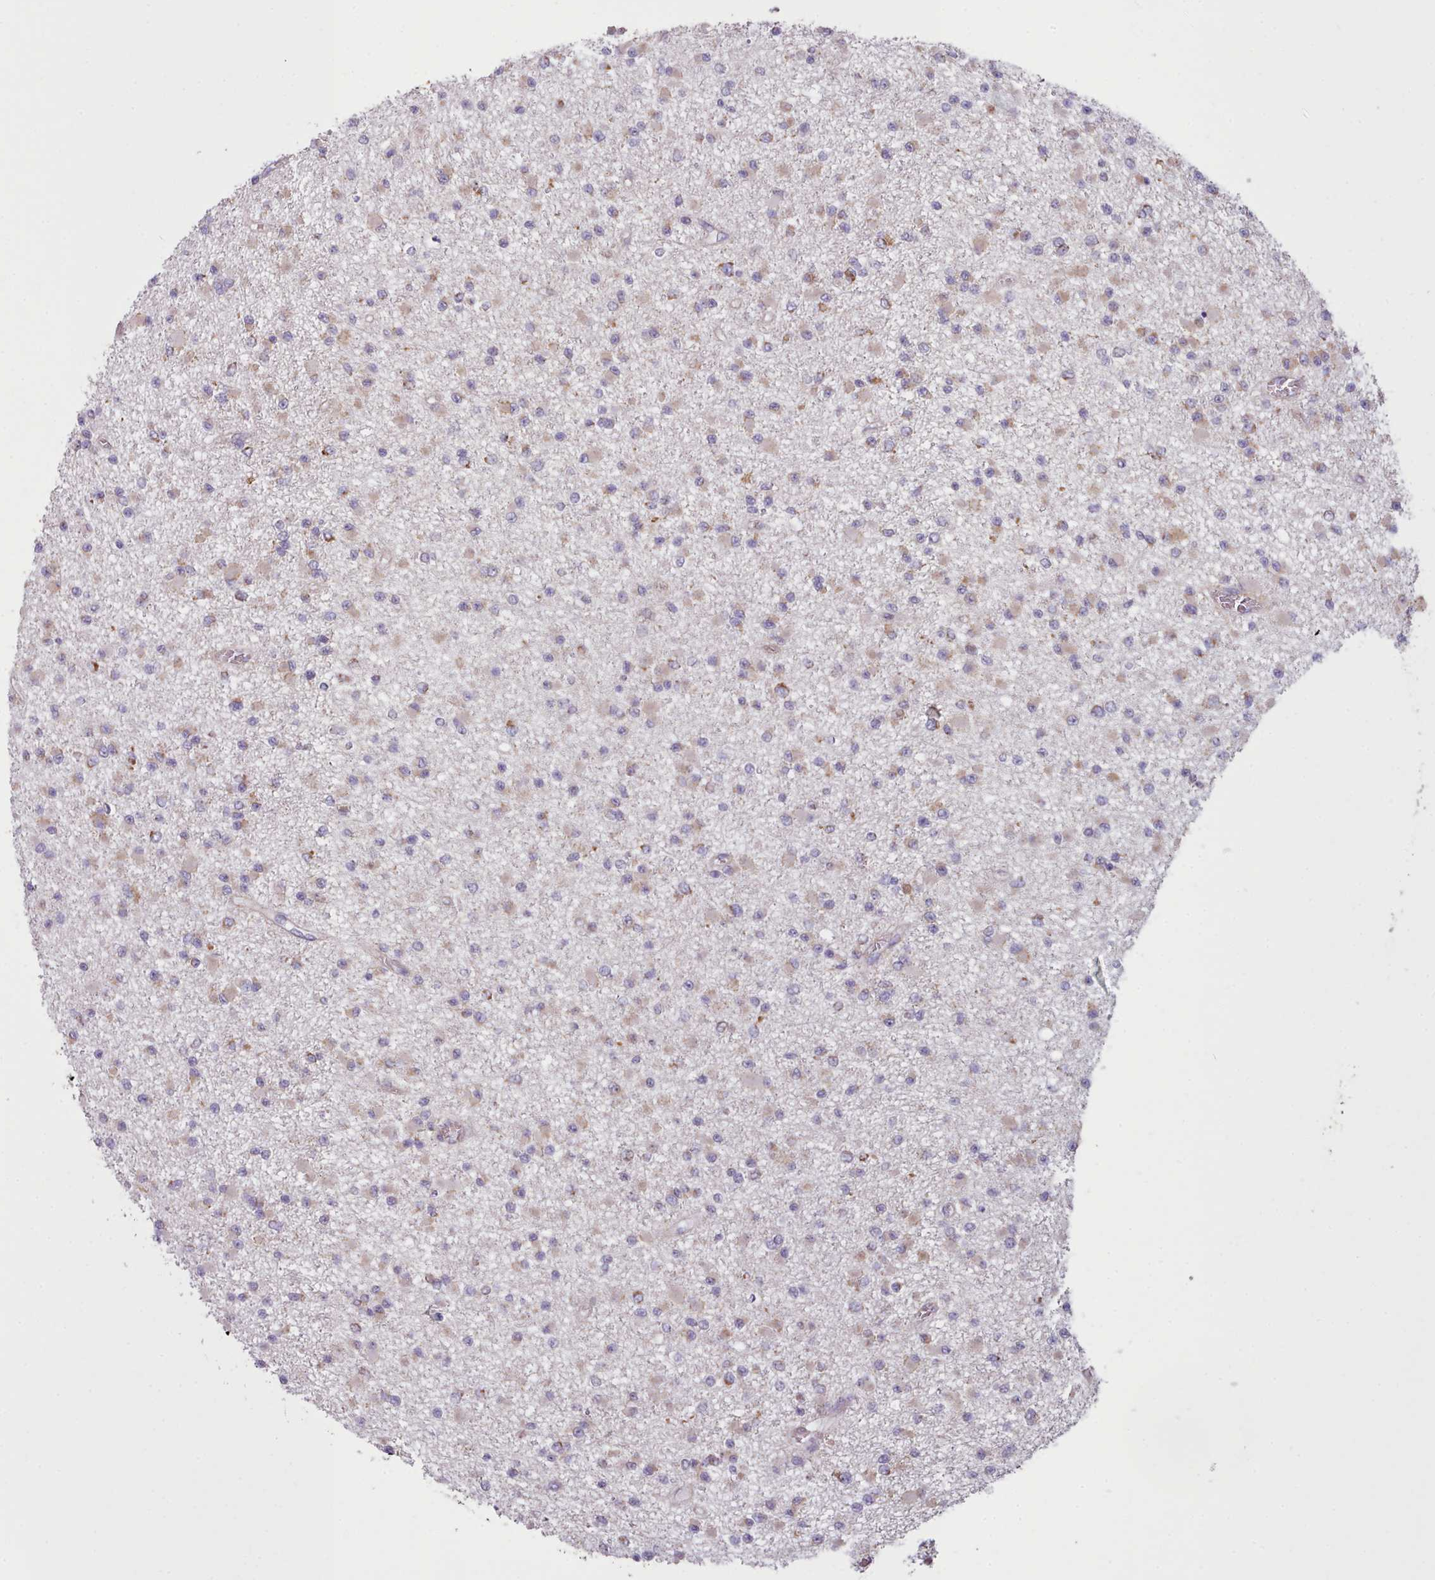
{"staining": {"intensity": "weak", "quantity": ">75%", "location": "cytoplasmic/membranous"}, "tissue": "glioma", "cell_type": "Tumor cells", "image_type": "cancer", "snomed": [{"axis": "morphology", "description": "Glioma, malignant, Low grade"}, {"axis": "topography", "description": "Brain"}], "caption": "Glioma stained for a protein exhibits weak cytoplasmic/membranous positivity in tumor cells.", "gene": "SRP54", "patient": {"sex": "female", "age": 22}}